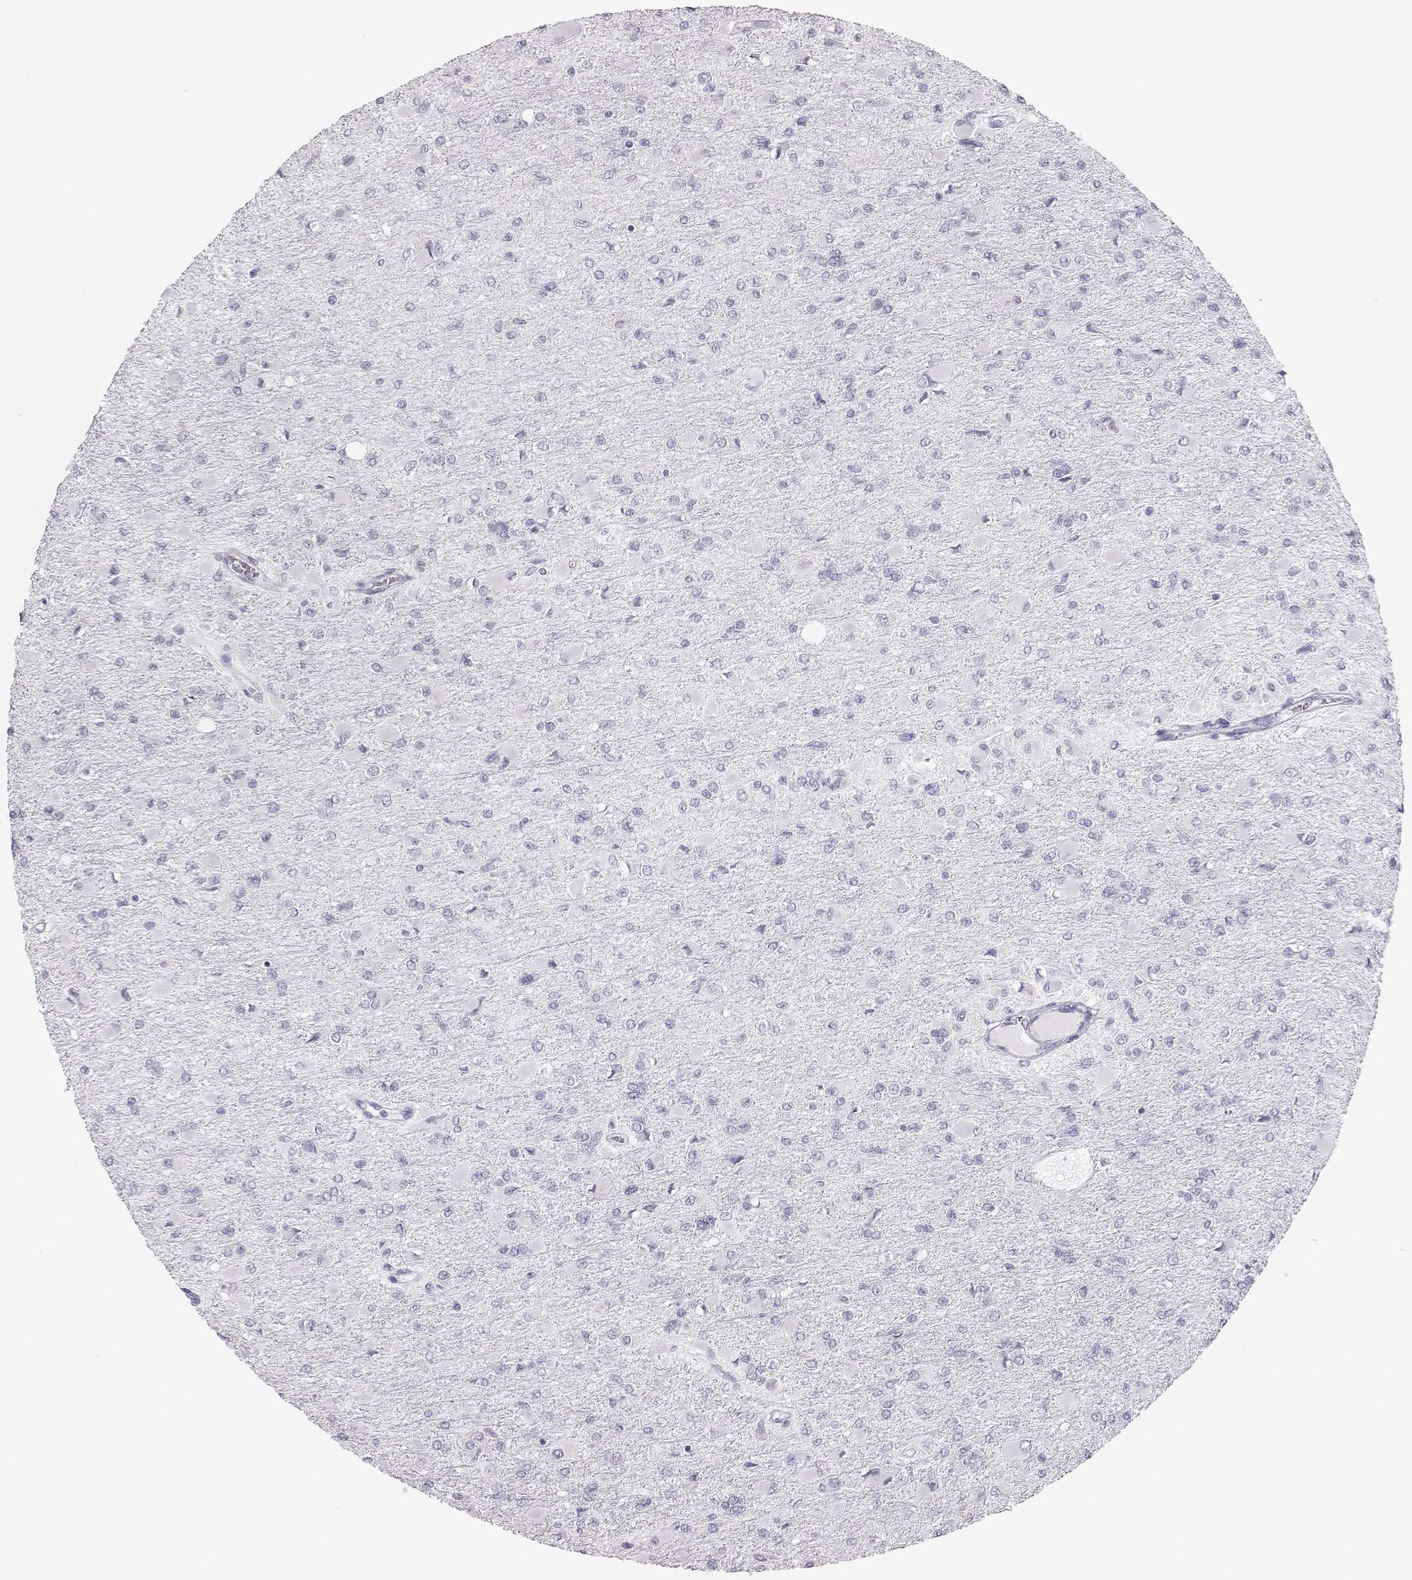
{"staining": {"intensity": "negative", "quantity": "none", "location": "none"}, "tissue": "glioma", "cell_type": "Tumor cells", "image_type": "cancer", "snomed": [{"axis": "morphology", "description": "Glioma, malignant, High grade"}, {"axis": "topography", "description": "Cerebral cortex"}], "caption": "Photomicrograph shows no protein expression in tumor cells of high-grade glioma (malignant) tissue.", "gene": "TKTL1", "patient": {"sex": "female", "age": 36}}